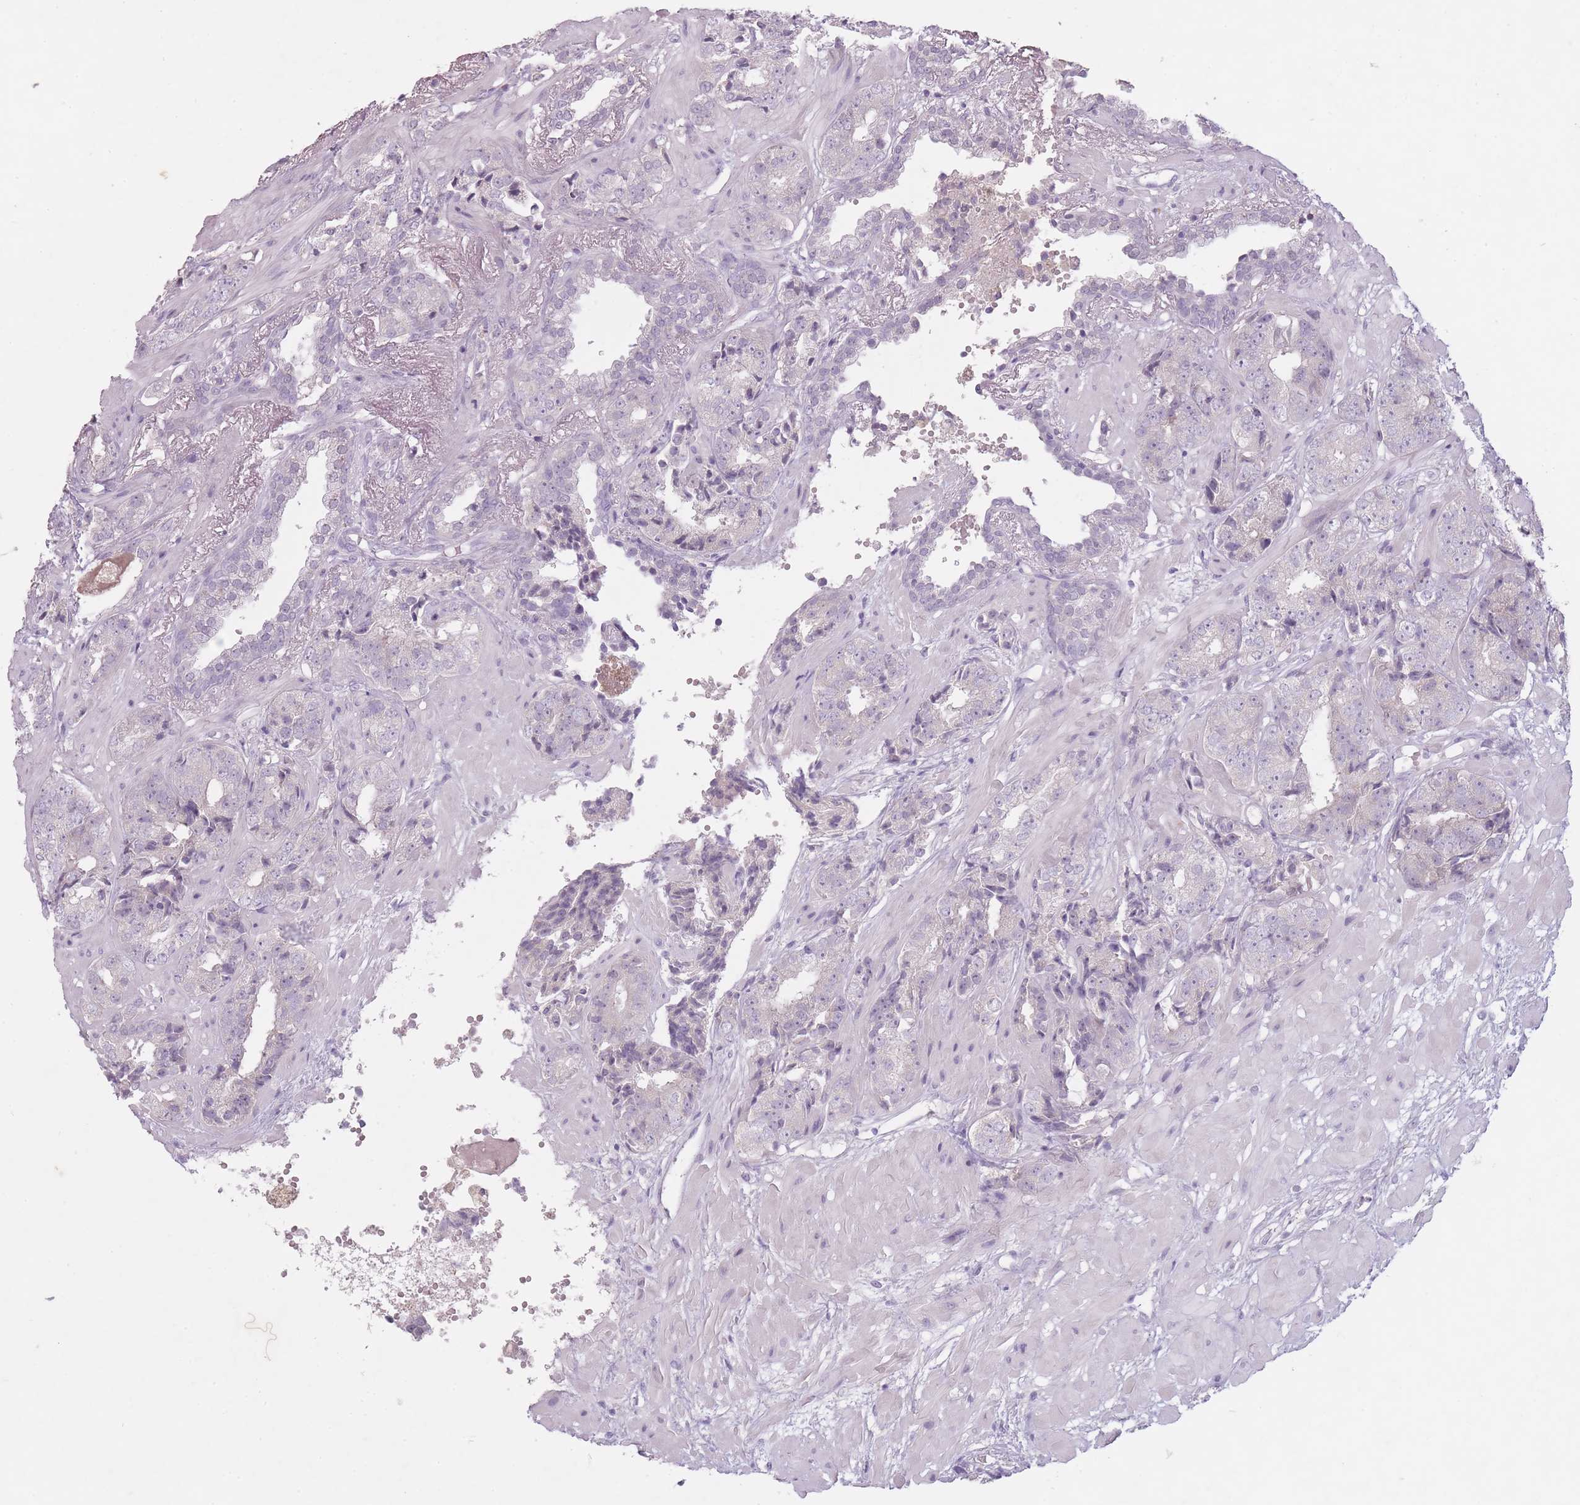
{"staining": {"intensity": "negative", "quantity": "none", "location": "none"}, "tissue": "prostate cancer", "cell_type": "Tumor cells", "image_type": "cancer", "snomed": [{"axis": "morphology", "description": "Adenocarcinoma, High grade"}, {"axis": "topography", "description": "Prostate"}], "caption": "Micrograph shows no protein staining in tumor cells of prostate cancer (high-grade adenocarcinoma) tissue.", "gene": "FAM43B", "patient": {"sex": "male", "age": 71}}